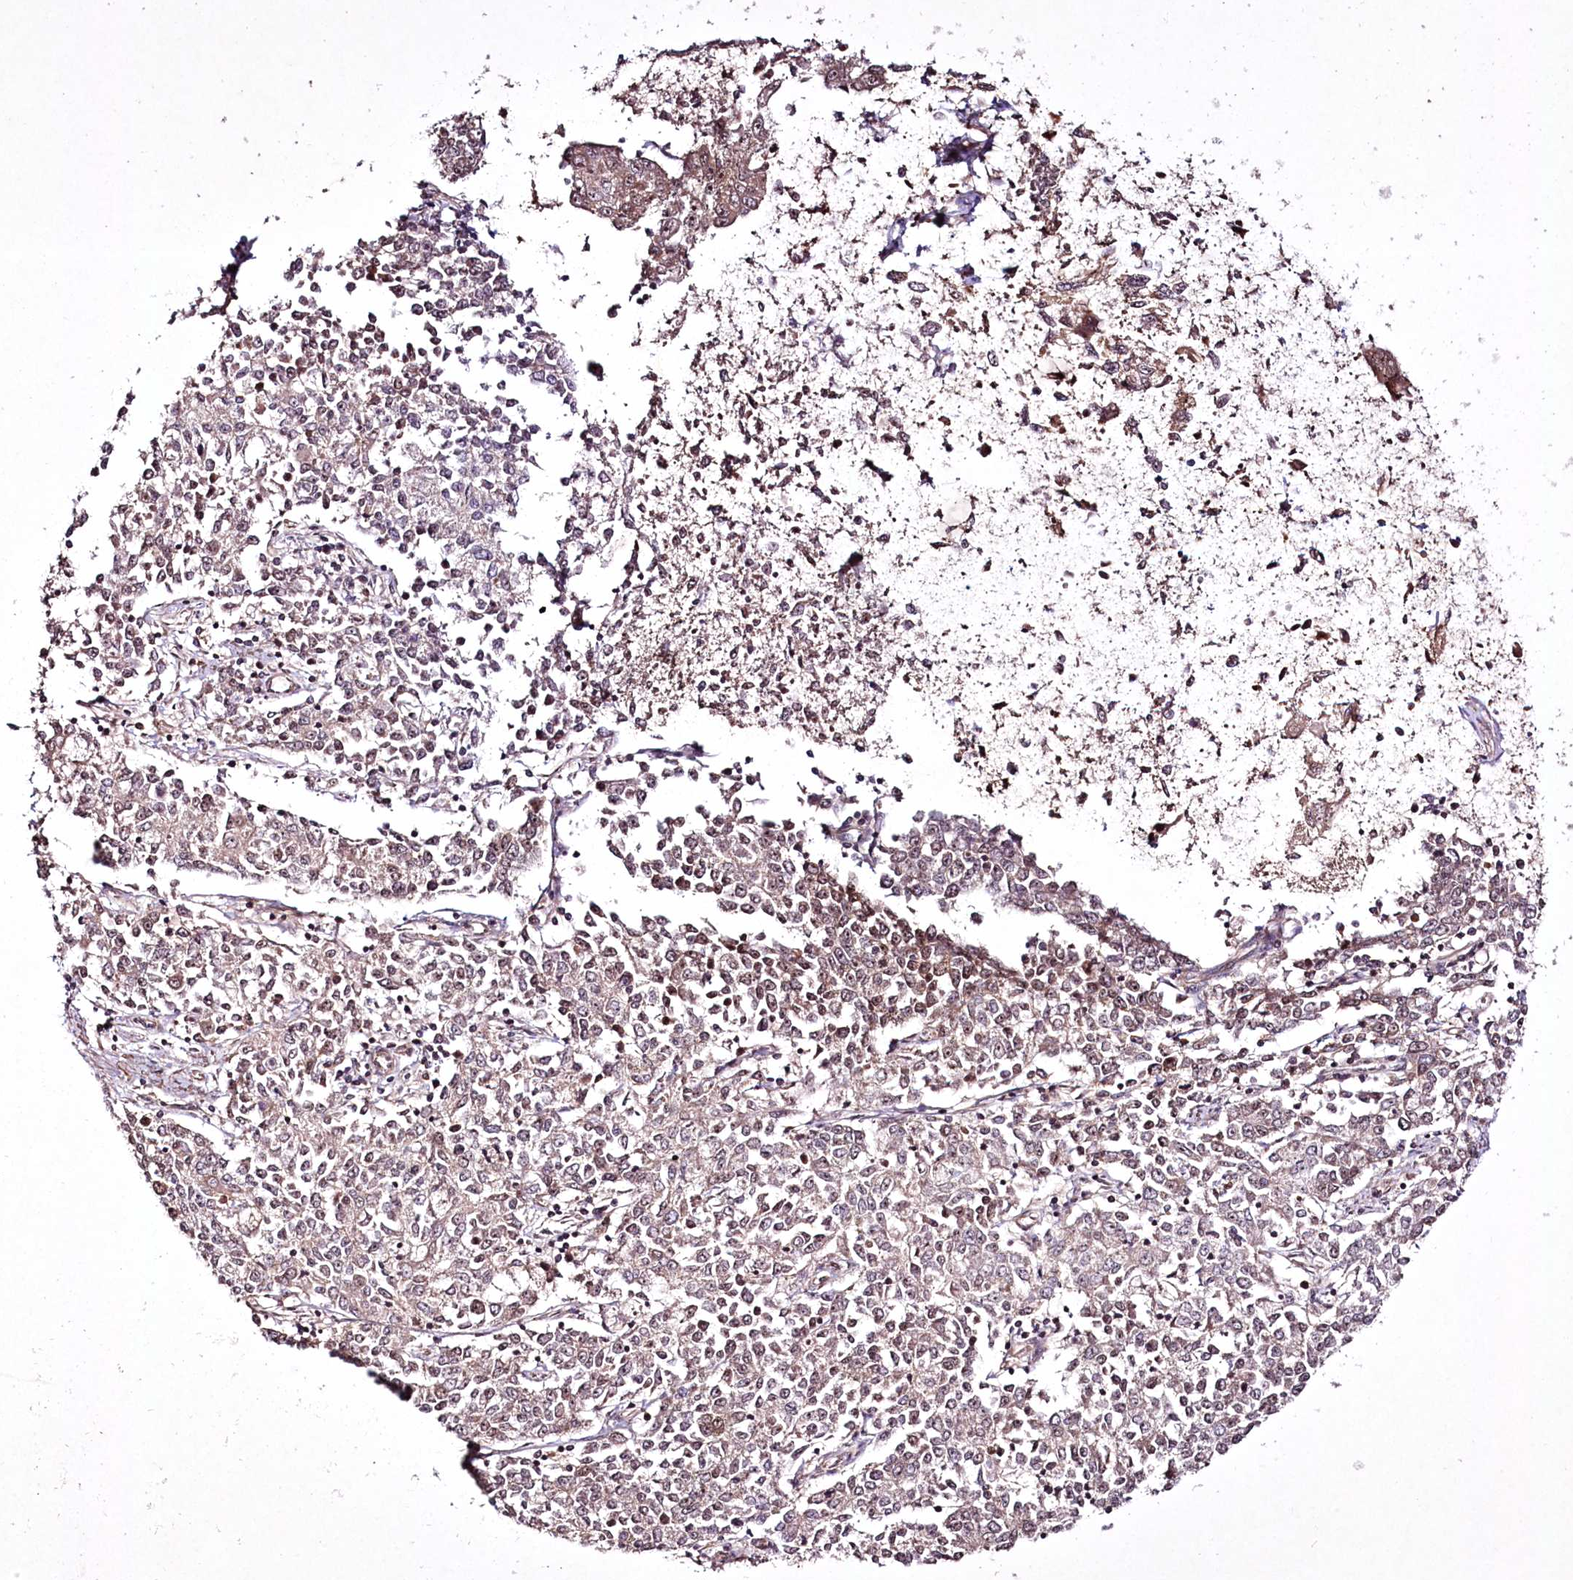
{"staining": {"intensity": "weak", "quantity": ">75%", "location": "cytoplasmic/membranous,nuclear"}, "tissue": "endometrial cancer", "cell_type": "Tumor cells", "image_type": "cancer", "snomed": [{"axis": "morphology", "description": "Adenocarcinoma, NOS"}, {"axis": "topography", "description": "Endometrium"}], "caption": "DAB (3,3'-diaminobenzidine) immunohistochemical staining of human endometrial cancer reveals weak cytoplasmic/membranous and nuclear protein staining in about >75% of tumor cells. (Stains: DAB (3,3'-diaminobenzidine) in brown, nuclei in blue, Microscopy: brightfield microscopy at high magnification).", "gene": "CCDC59", "patient": {"sex": "female", "age": 50}}